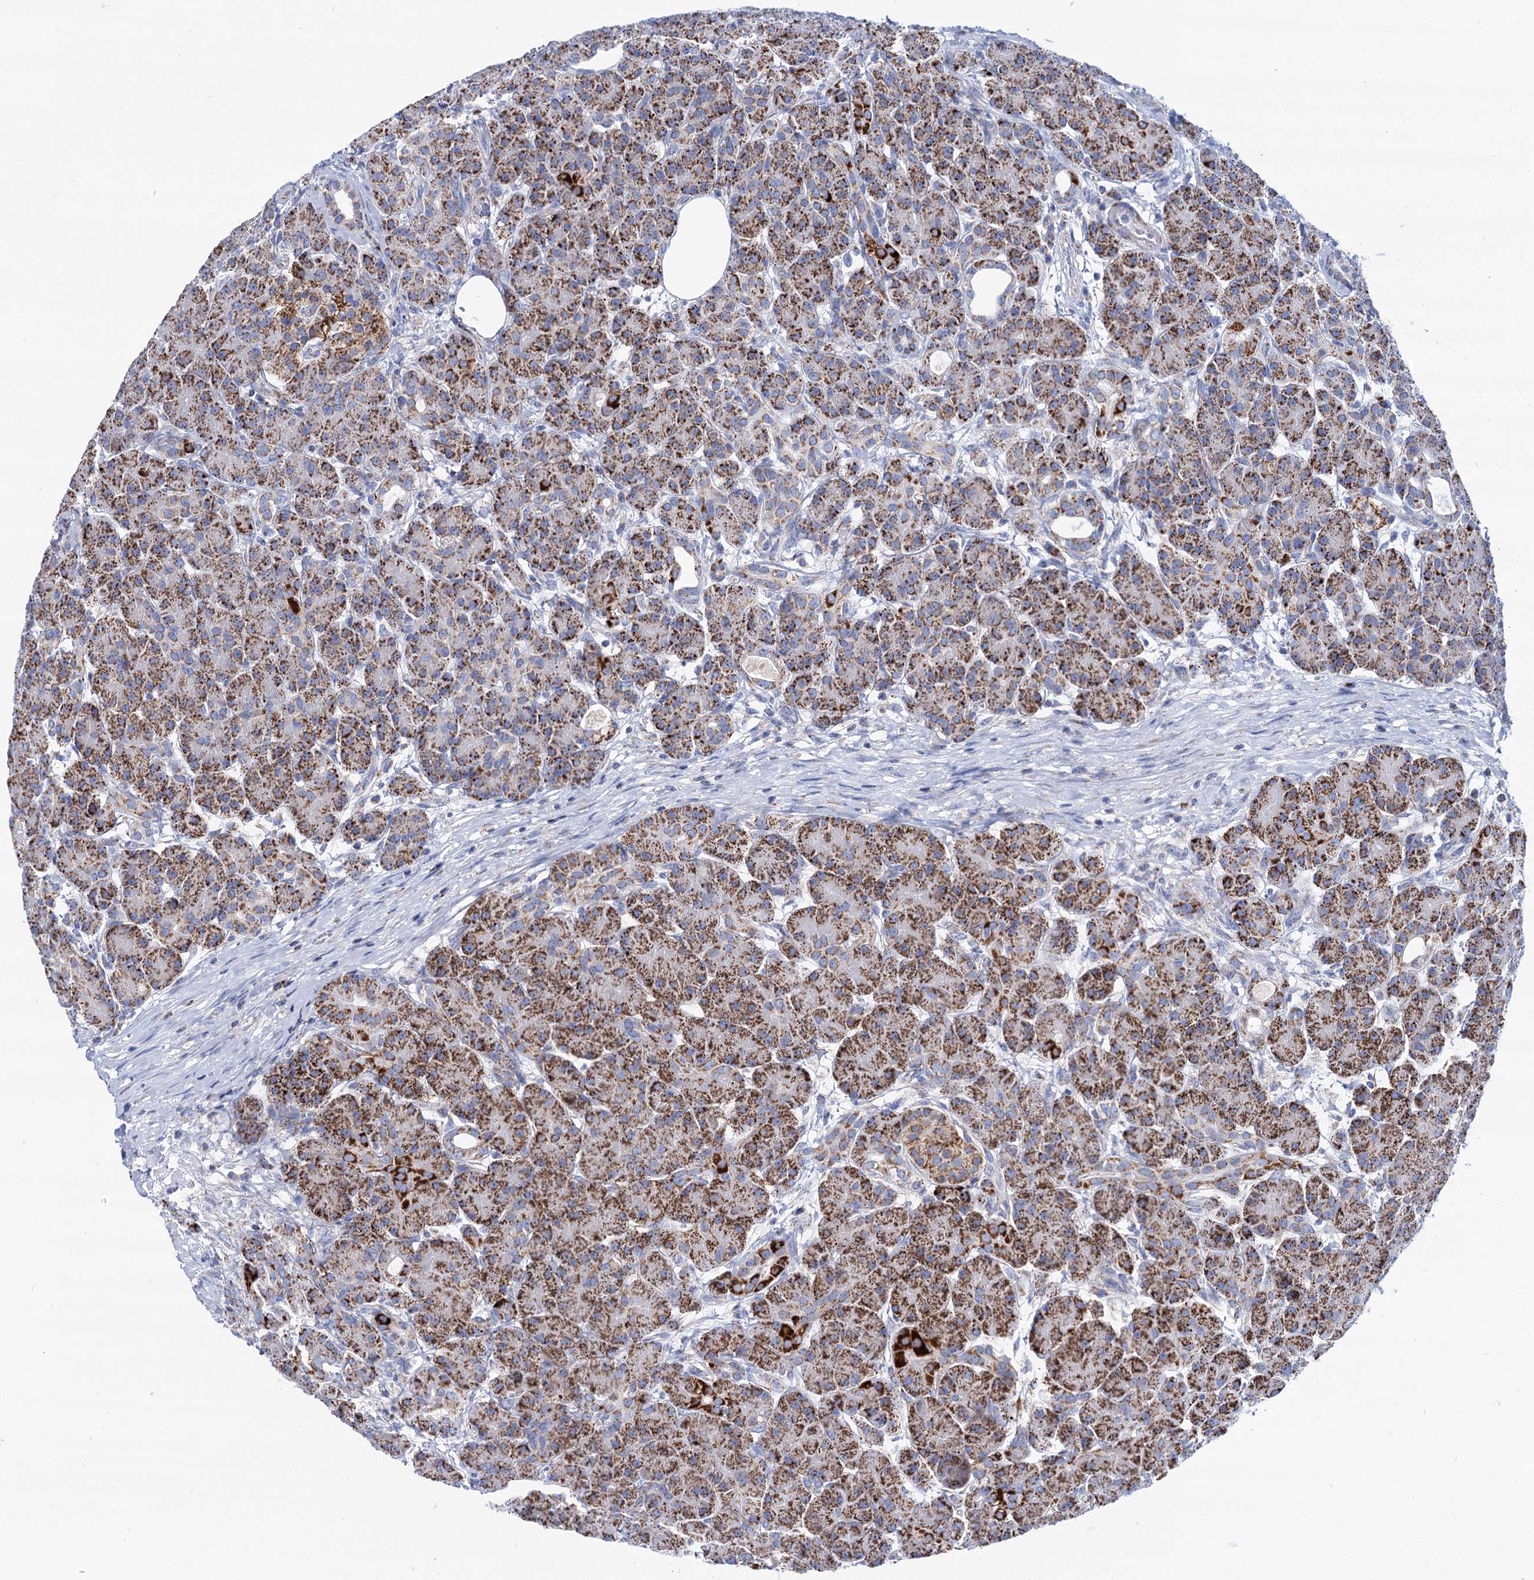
{"staining": {"intensity": "strong", "quantity": "25%-75%", "location": "cytoplasmic/membranous"}, "tissue": "pancreas", "cell_type": "Exocrine glandular cells", "image_type": "normal", "snomed": [{"axis": "morphology", "description": "Normal tissue, NOS"}, {"axis": "topography", "description": "Pancreas"}], "caption": "Protein analysis of unremarkable pancreas displays strong cytoplasmic/membranous positivity in about 25%-75% of exocrine glandular cells.", "gene": "UBASH3B", "patient": {"sex": "male", "age": 63}}